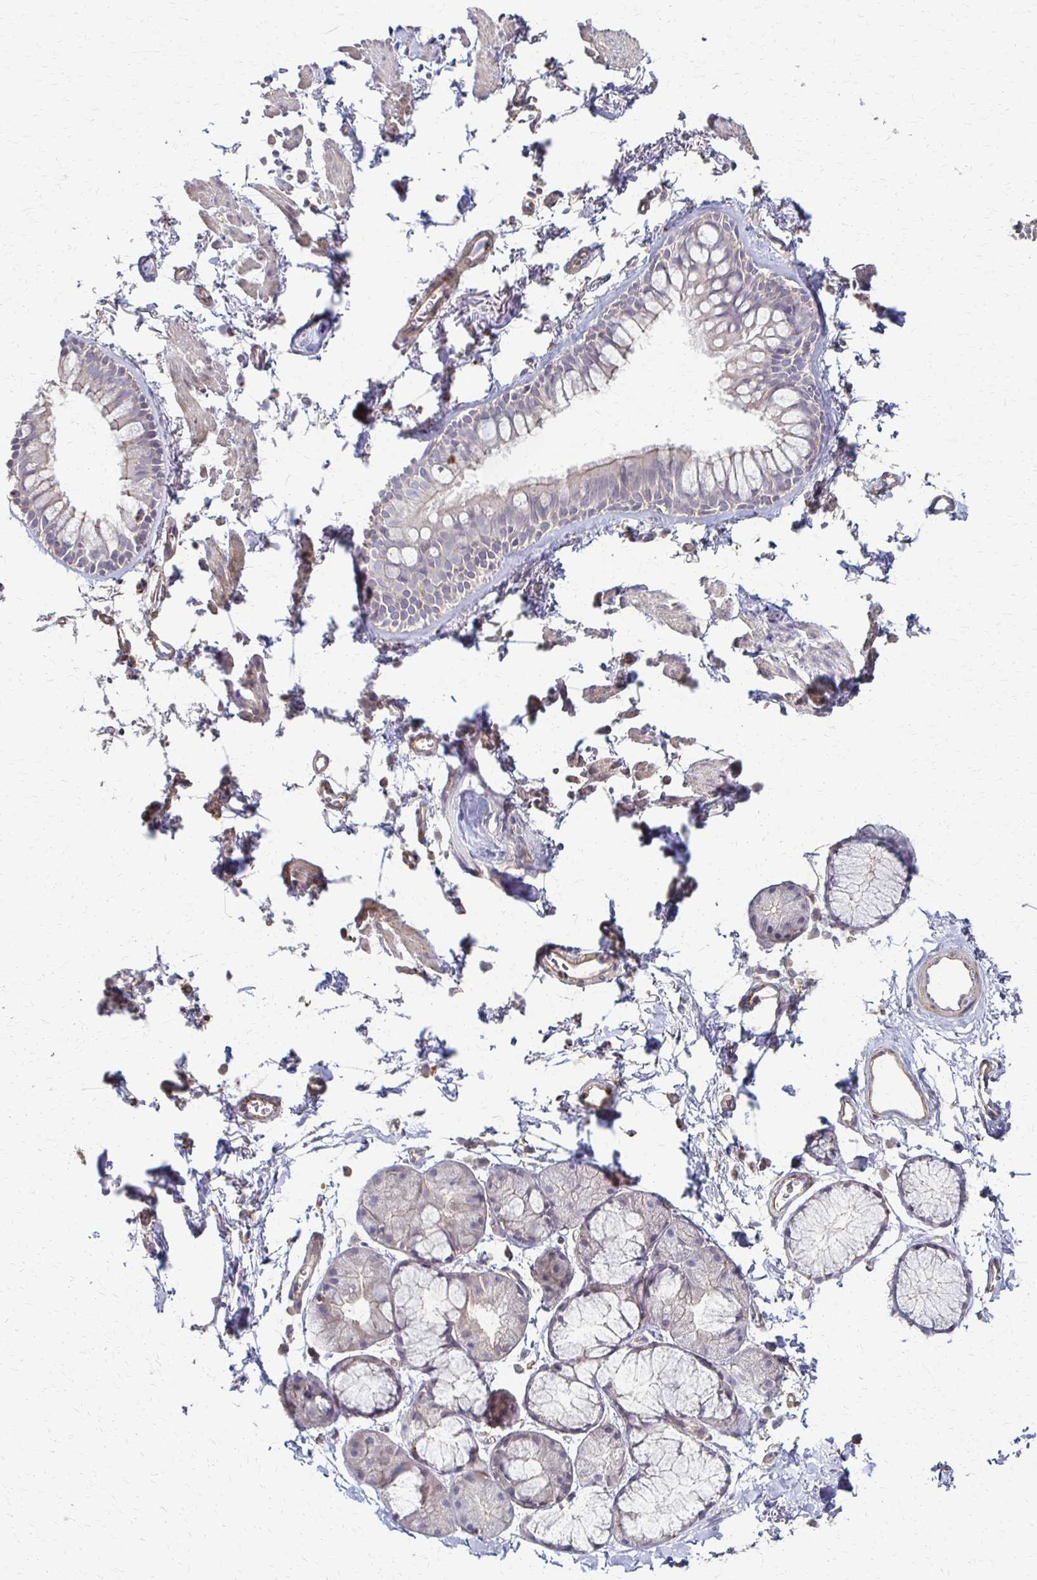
{"staining": {"intensity": "weak", "quantity": "<25%", "location": "cytoplasmic/membranous"}, "tissue": "bronchus", "cell_type": "Respiratory epithelial cells", "image_type": "normal", "snomed": [{"axis": "morphology", "description": "Normal tissue, NOS"}, {"axis": "topography", "description": "Cartilage tissue"}, {"axis": "topography", "description": "Bronchus"}], "caption": "Immunohistochemistry micrograph of benign bronchus: human bronchus stained with DAB displays no significant protein expression in respiratory epithelial cells.", "gene": "C1QTNF7", "patient": {"sex": "female", "age": 79}}